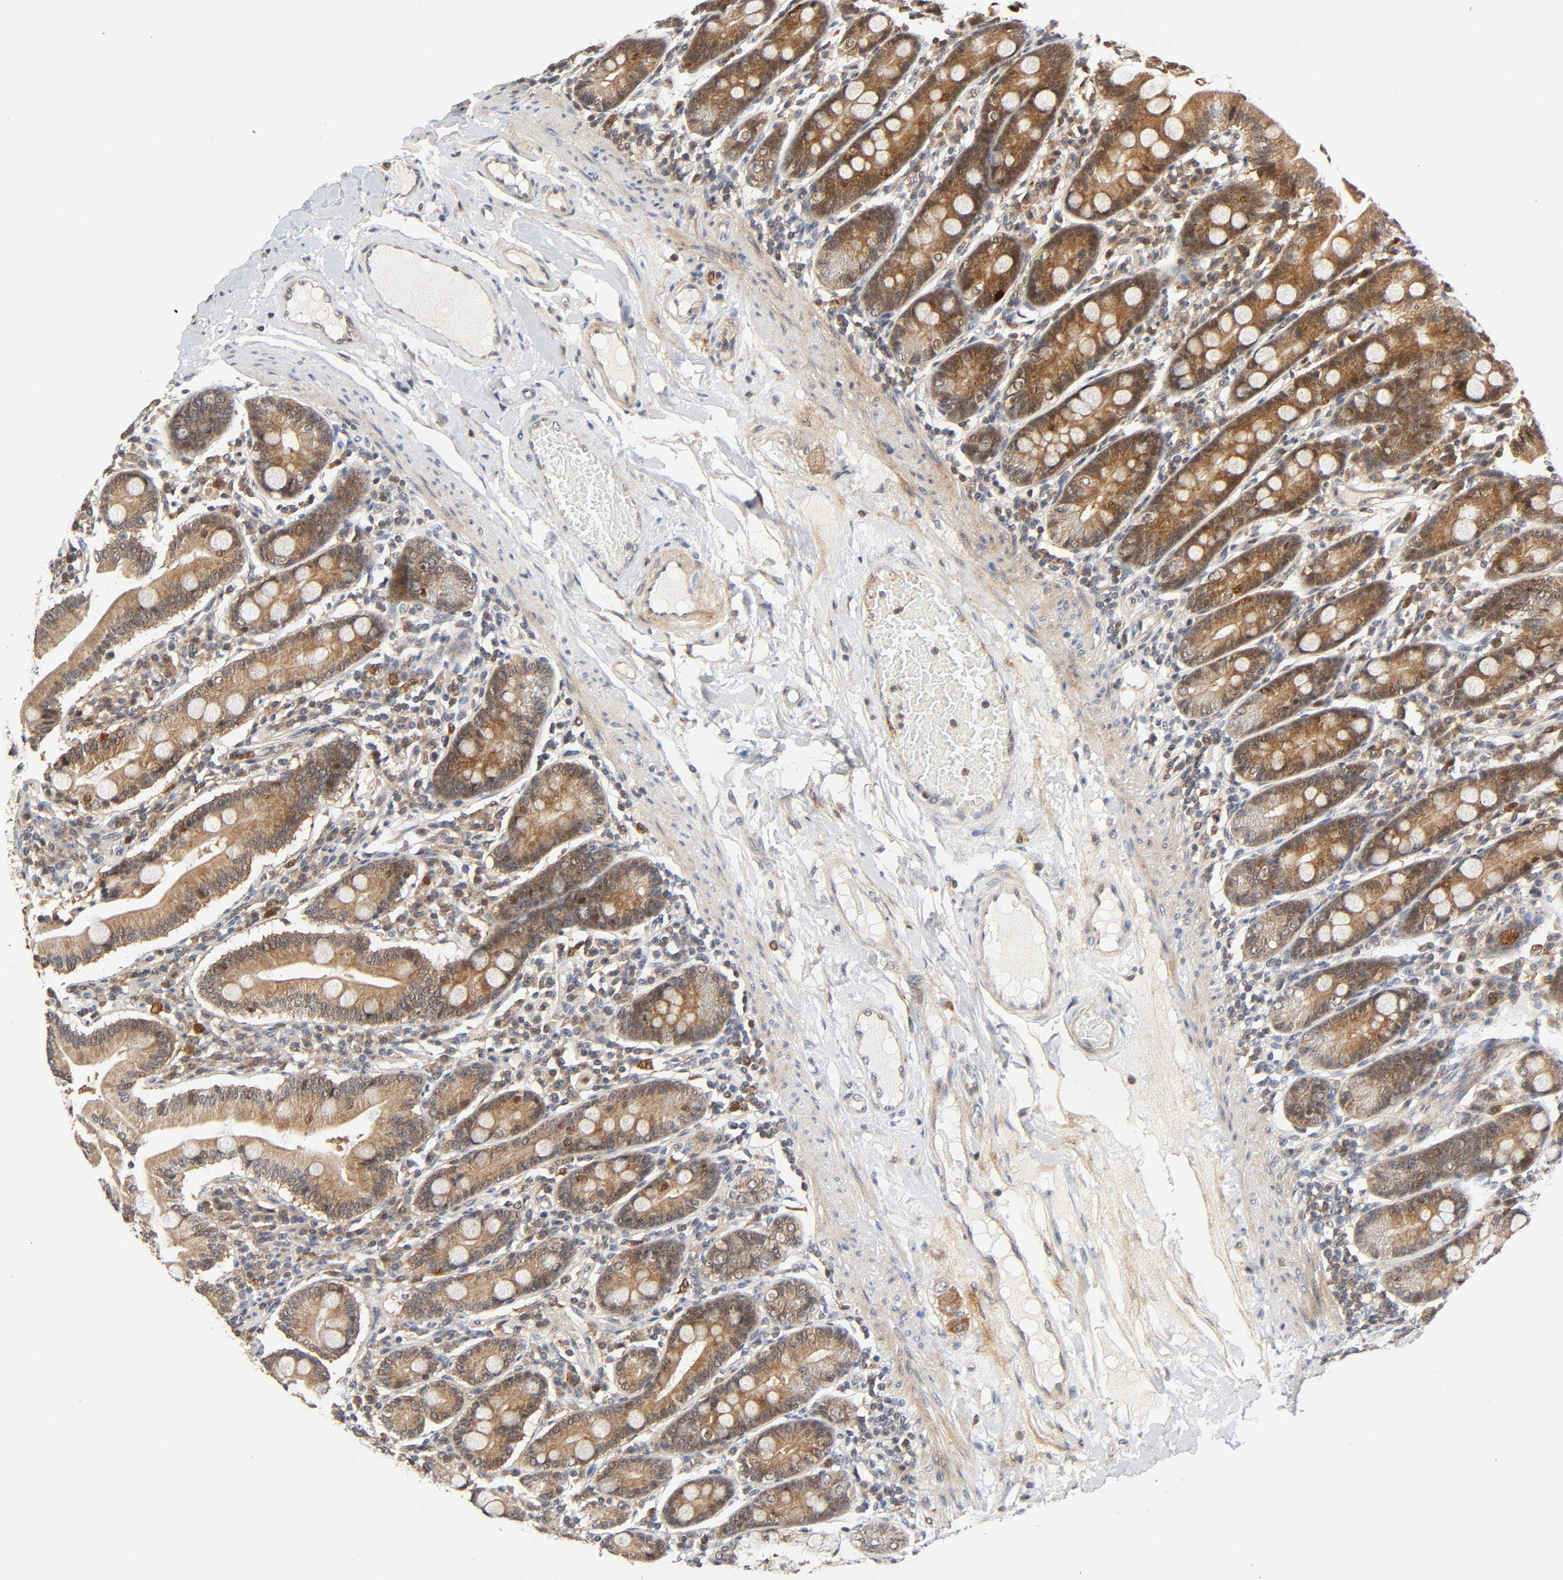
{"staining": {"intensity": "moderate", "quantity": ">75%", "location": "cytoplasmic/membranous"}, "tissue": "duodenum", "cell_type": "Glandular cells", "image_type": "normal", "snomed": [{"axis": "morphology", "description": "Normal tissue, NOS"}, {"axis": "topography", "description": "Duodenum"}], "caption": "Immunohistochemical staining of normal duodenum exhibits medium levels of moderate cytoplasmic/membranous expression in approximately >75% of glandular cells. The staining was performed using DAB to visualize the protein expression in brown, while the nuclei were stained in blue with hematoxylin (Magnification: 20x).", "gene": "CASP9", "patient": {"sex": "male", "age": 50}}